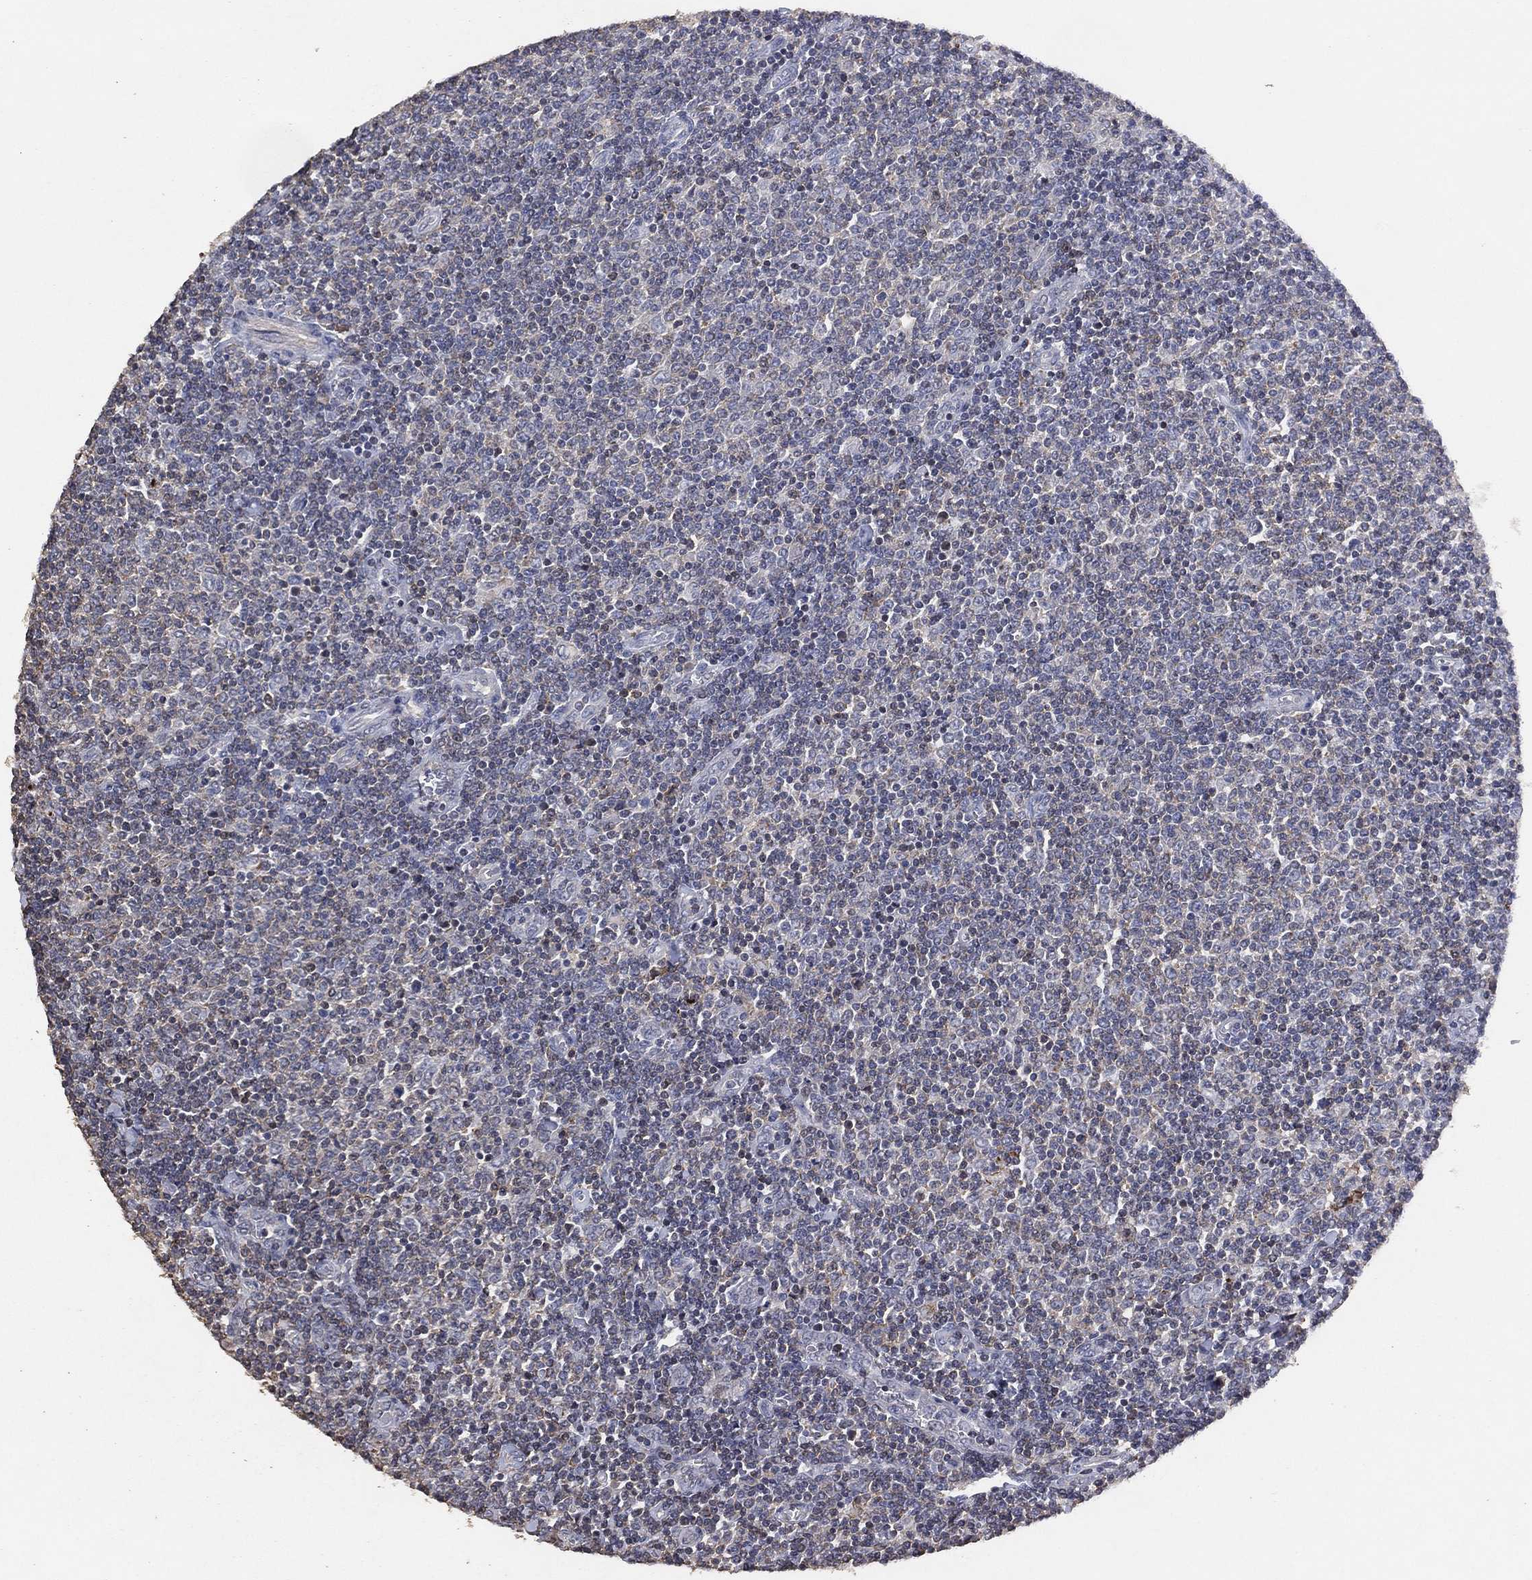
{"staining": {"intensity": "negative", "quantity": "none", "location": "none"}, "tissue": "lymphoma", "cell_type": "Tumor cells", "image_type": "cancer", "snomed": [{"axis": "morphology", "description": "Malignant lymphoma, non-Hodgkin's type, Low grade"}, {"axis": "topography", "description": "Lymph node"}], "caption": "DAB (3,3'-diaminobenzidine) immunohistochemical staining of human lymphoma reveals no significant expression in tumor cells. (Brightfield microscopy of DAB IHC at high magnification).", "gene": "ADPRHL1", "patient": {"sex": "male", "age": 52}}